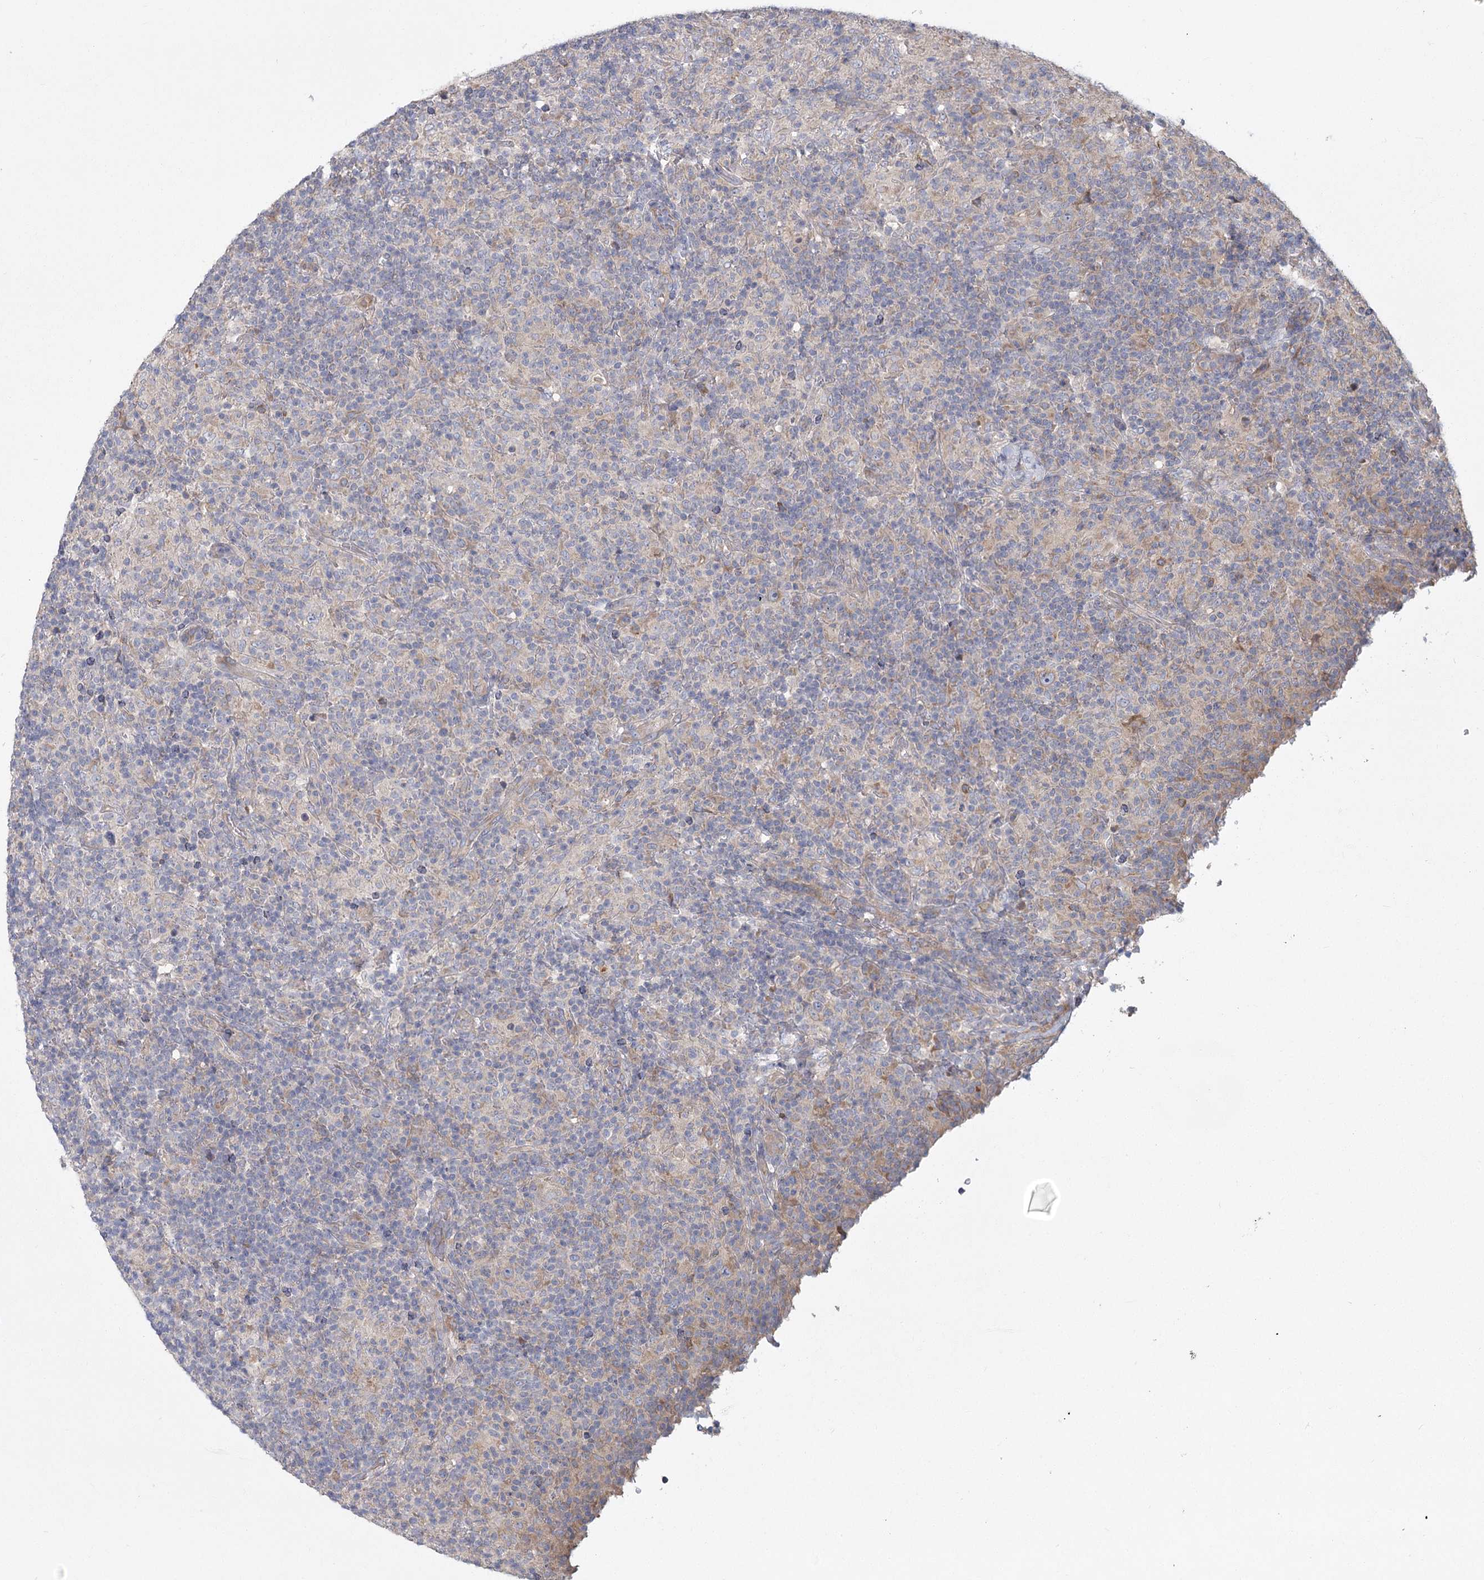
{"staining": {"intensity": "negative", "quantity": "none", "location": "none"}, "tissue": "lymphoma", "cell_type": "Tumor cells", "image_type": "cancer", "snomed": [{"axis": "morphology", "description": "Hodgkin's disease, NOS"}, {"axis": "topography", "description": "Lymph node"}], "caption": "Protein analysis of lymphoma displays no significant expression in tumor cells.", "gene": "CNTLN", "patient": {"sex": "male", "age": 70}}